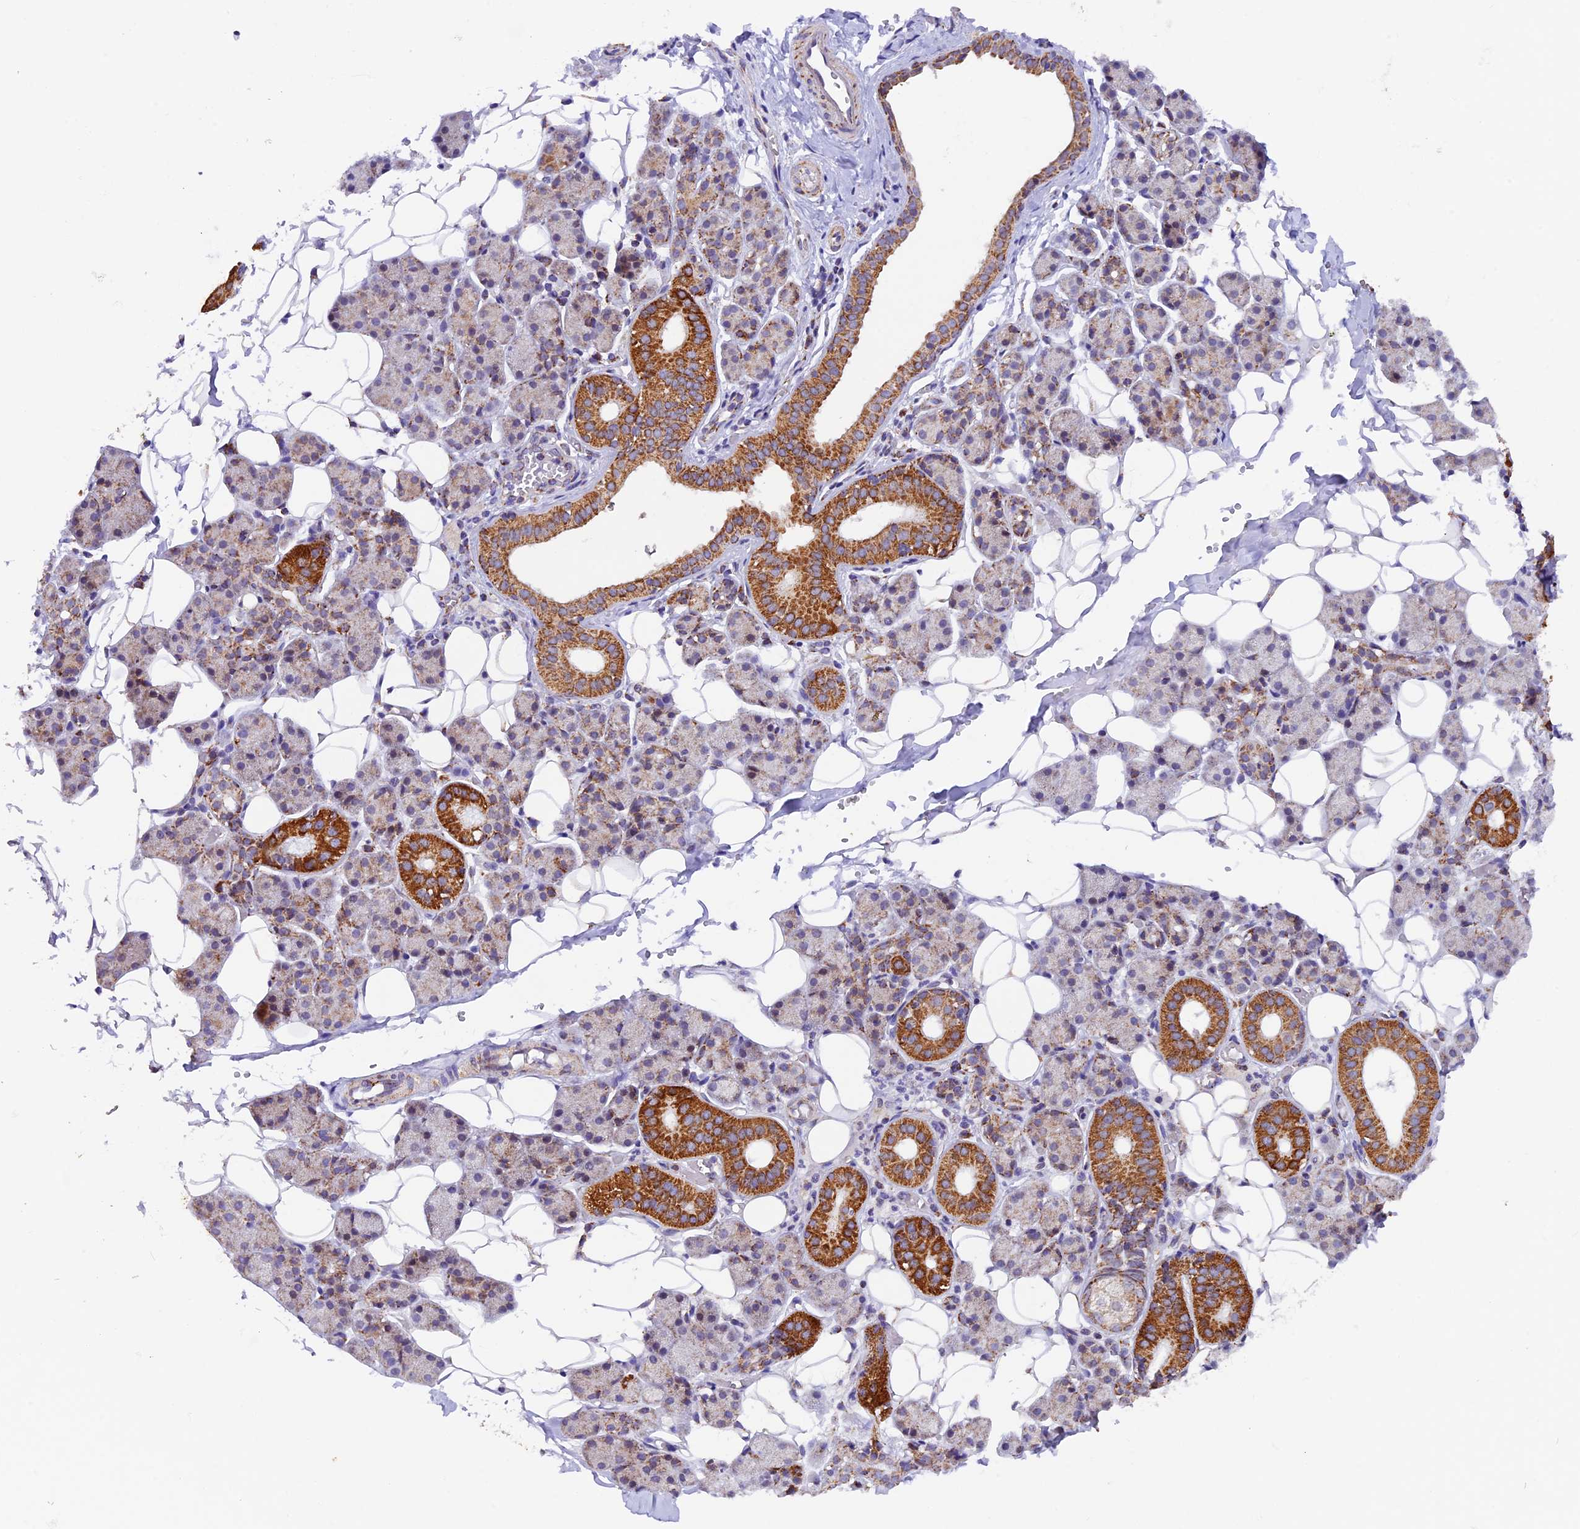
{"staining": {"intensity": "strong", "quantity": "<25%", "location": "cytoplasmic/membranous"}, "tissue": "salivary gland", "cell_type": "Glandular cells", "image_type": "normal", "snomed": [{"axis": "morphology", "description": "Normal tissue, NOS"}, {"axis": "topography", "description": "Salivary gland"}], "caption": "Salivary gland stained for a protein (brown) shows strong cytoplasmic/membranous positive positivity in about <25% of glandular cells.", "gene": "TFAM", "patient": {"sex": "female", "age": 33}}